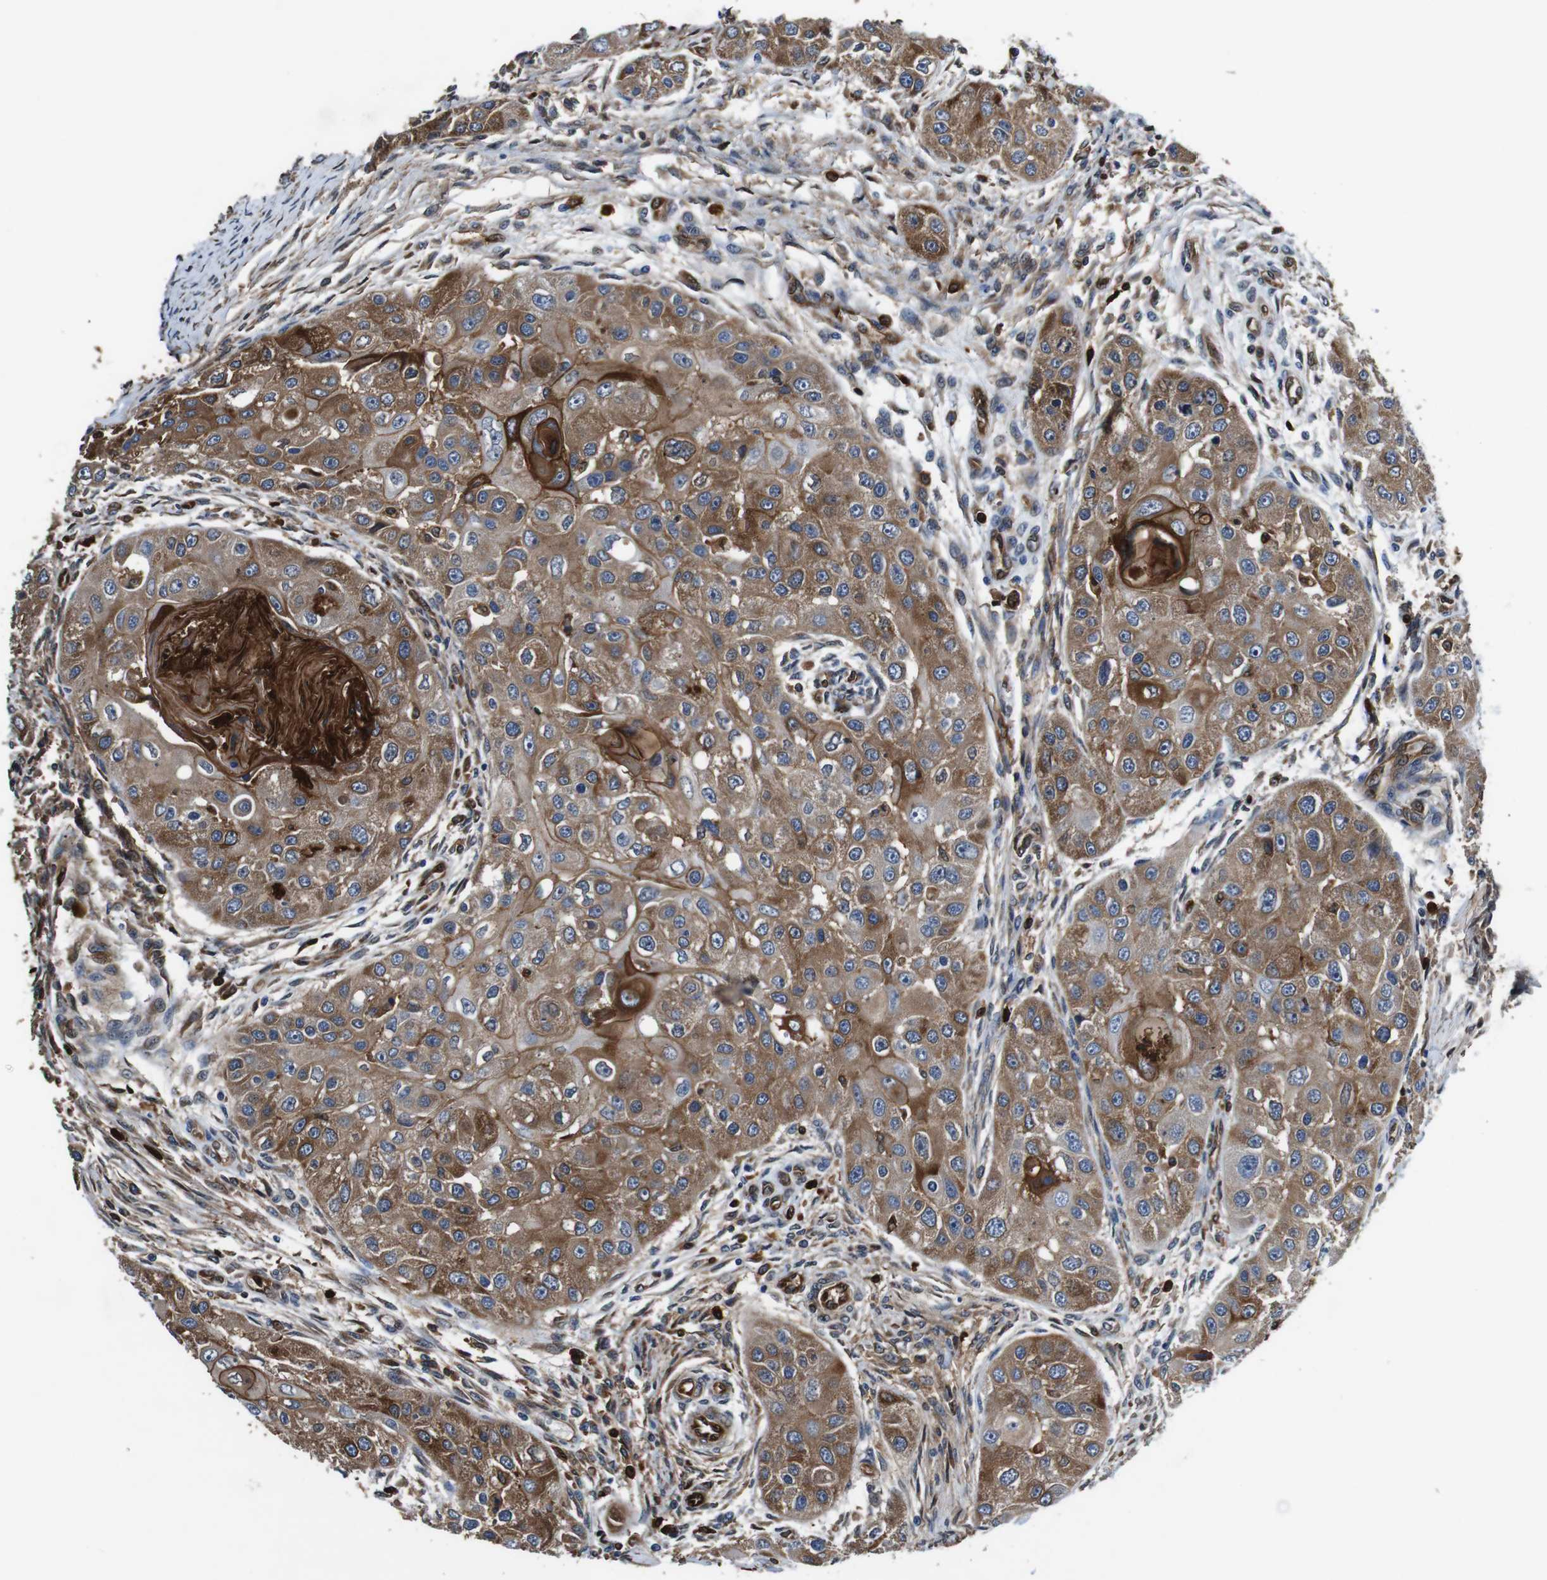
{"staining": {"intensity": "moderate", "quantity": ">75%", "location": "cytoplasmic/membranous"}, "tissue": "head and neck cancer", "cell_type": "Tumor cells", "image_type": "cancer", "snomed": [{"axis": "morphology", "description": "Normal tissue, NOS"}, {"axis": "morphology", "description": "Squamous cell carcinoma, NOS"}, {"axis": "topography", "description": "Skeletal muscle"}, {"axis": "topography", "description": "Head-Neck"}], "caption": "Tumor cells show medium levels of moderate cytoplasmic/membranous positivity in approximately >75% of cells in squamous cell carcinoma (head and neck).", "gene": "ANXA1", "patient": {"sex": "male", "age": 51}}